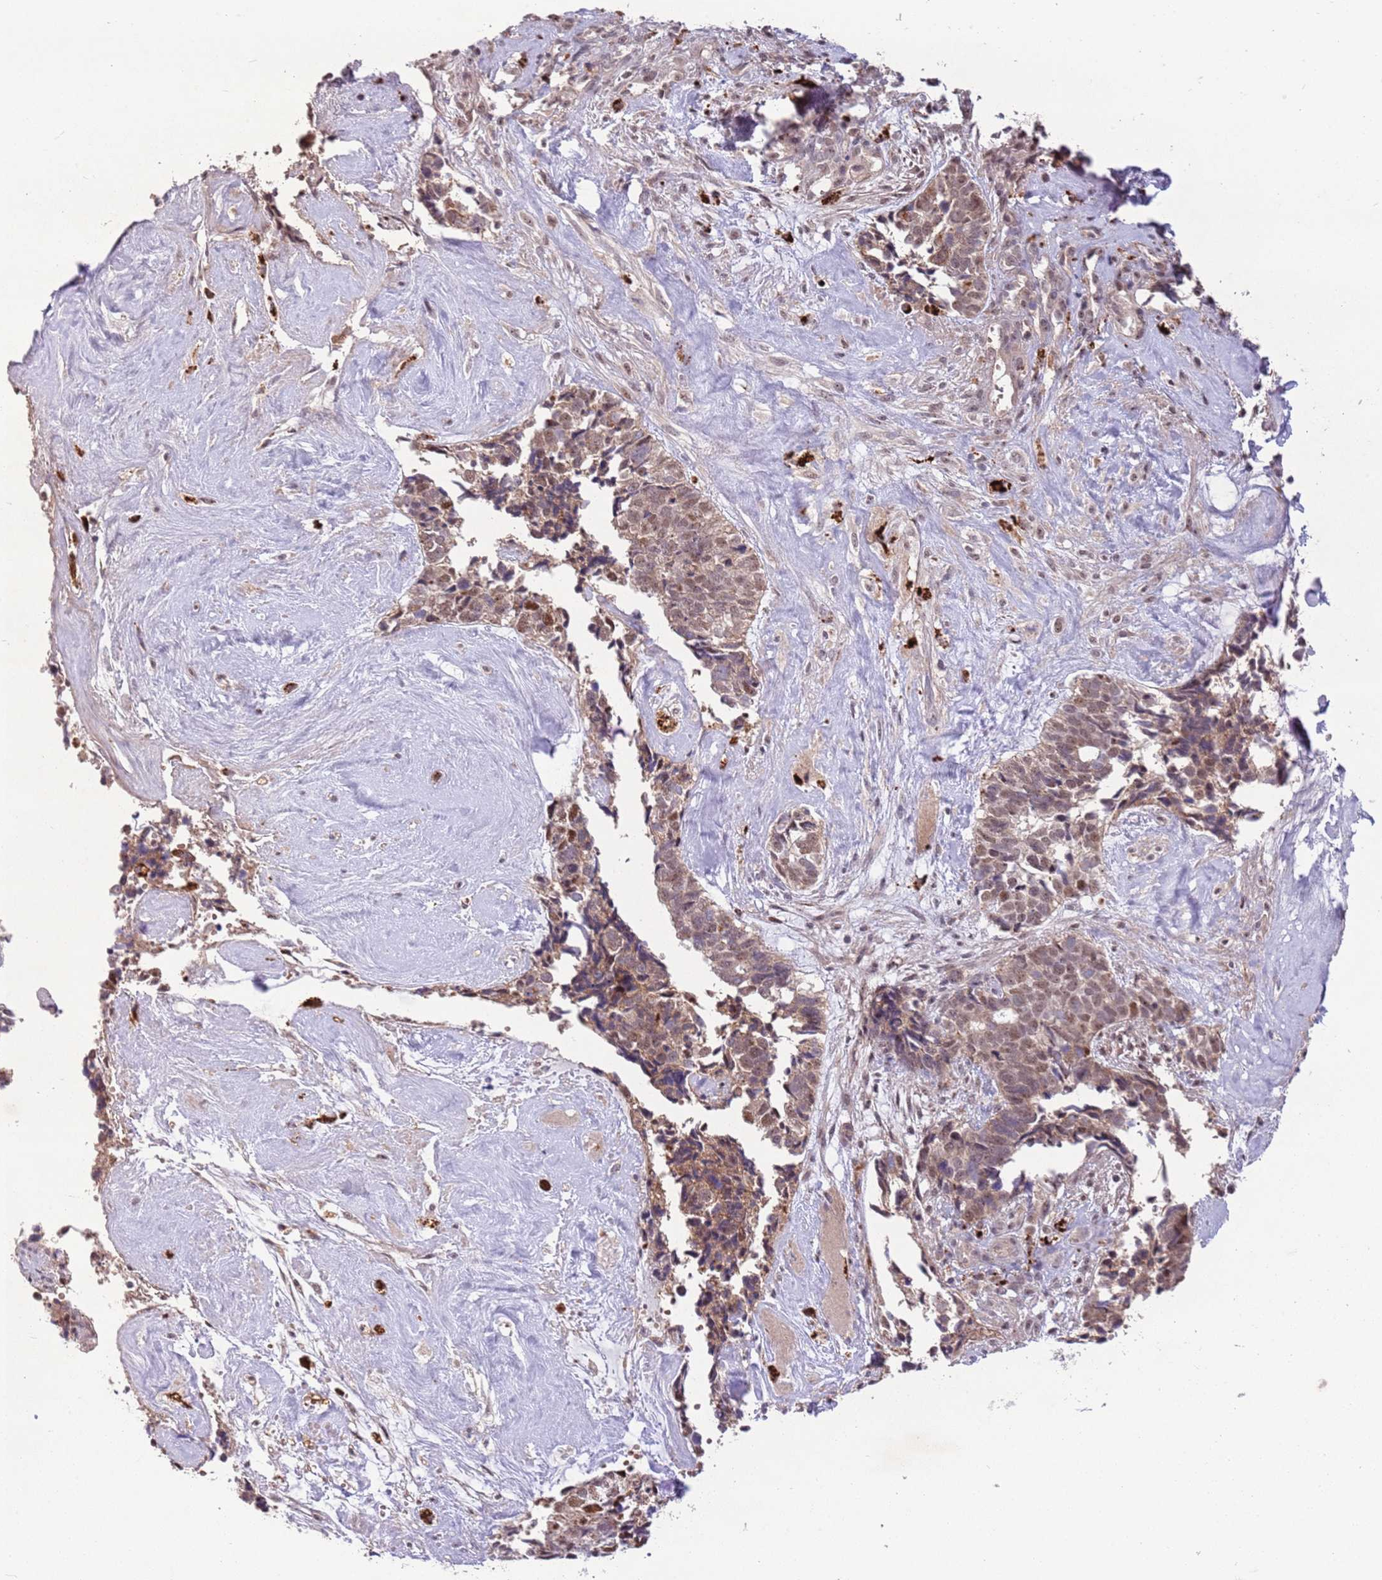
{"staining": {"intensity": "moderate", "quantity": ">75%", "location": "cytoplasmic/membranous,nuclear"}, "tissue": "cervical cancer", "cell_type": "Tumor cells", "image_type": "cancer", "snomed": [{"axis": "morphology", "description": "Squamous cell carcinoma, NOS"}, {"axis": "topography", "description": "Cervix"}], "caption": "An immunohistochemistry image of tumor tissue is shown. Protein staining in brown shows moderate cytoplasmic/membranous and nuclear positivity in cervical cancer within tumor cells. The staining was performed using DAB to visualize the protein expression in brown, while the nuclei were stained in blue with hematoxylin (Magnification: 20x).", "gene": "TRIM27", "patient": {"sex": "female", "age": 63}}